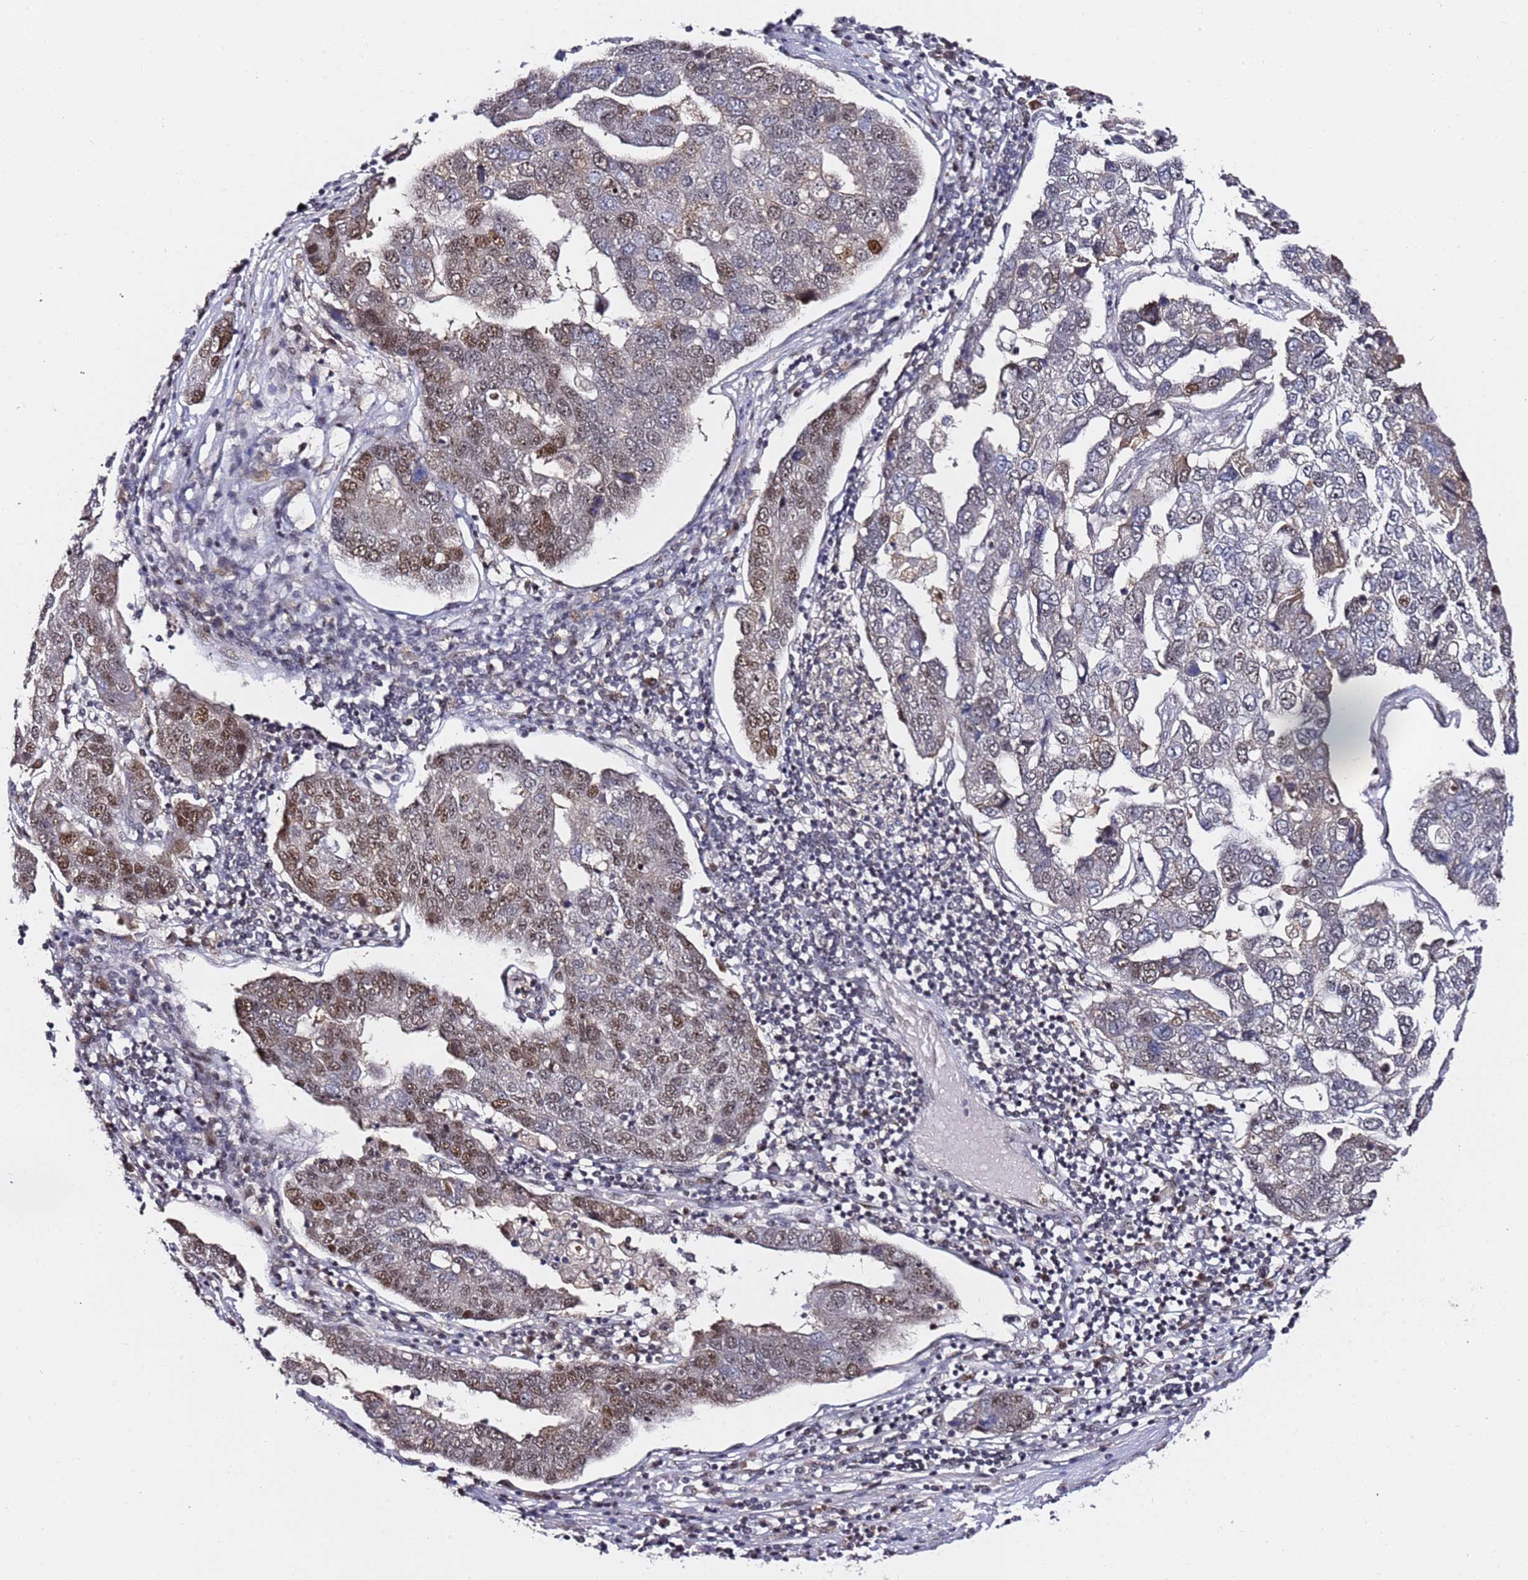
{"staining": {"intensity": "moderate", "quantity": ">75%", "location": "nuclear"}, "tissue": "pancreatic cancer", "cell_type": "Tumor cells", "image_type": "cancer", "snomed": [{"axis": "morphology", "description": "Adenocarcinoma, NOS"}, {"axis": "topography", "description": "Pancreas"}], "caption": "Human pancreatic cancer stained with a protein marker displays moderate staining in tumor cells.", "gene": "FCF1", "patient": {"sex": "female", "age": 61}}